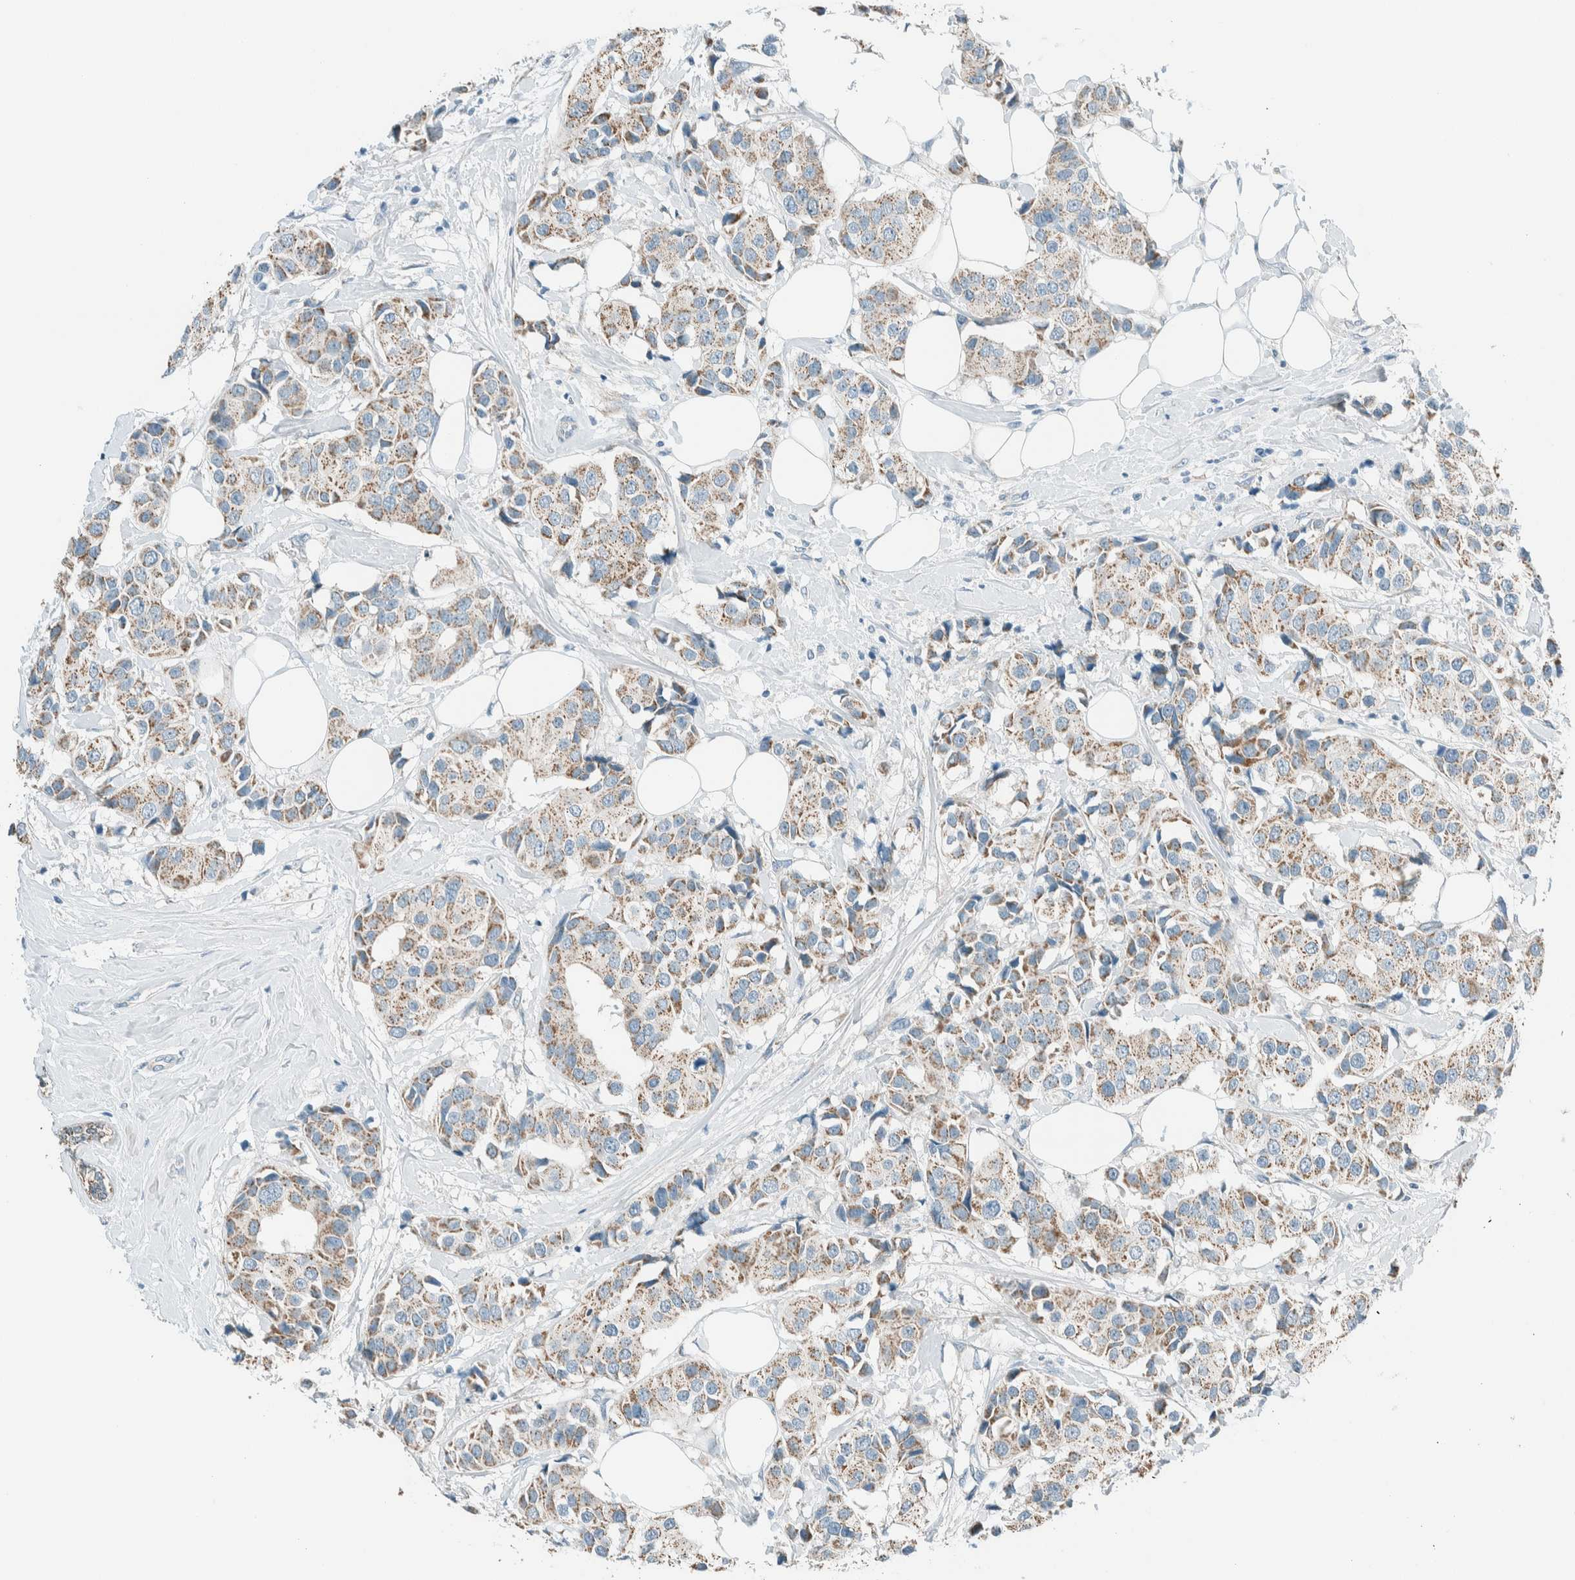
{"staining": {"intensity": "moderate", "quantity": ">75%", "location": "cytoplasmic/membranous"}, "tissue": "breast cancer", "cell_type": "Tumor cells", "image_type": "cancer", "snomed": [{"axis": "morphology", "description": "Normal tissue, NOS"}, {"axis": "morphology", "description": "Duct carcinoma"}, {"axis": "topography", "description": "Breast"}], "caption": "Protein staining of breast infiltrating ductal carcinoma tissue reveals moderate cytoplasmic/membranous expression in about >75% of tumor cells.", "gene": "ALDH7A1", "patient": {"sex": "female", "age": 39}}